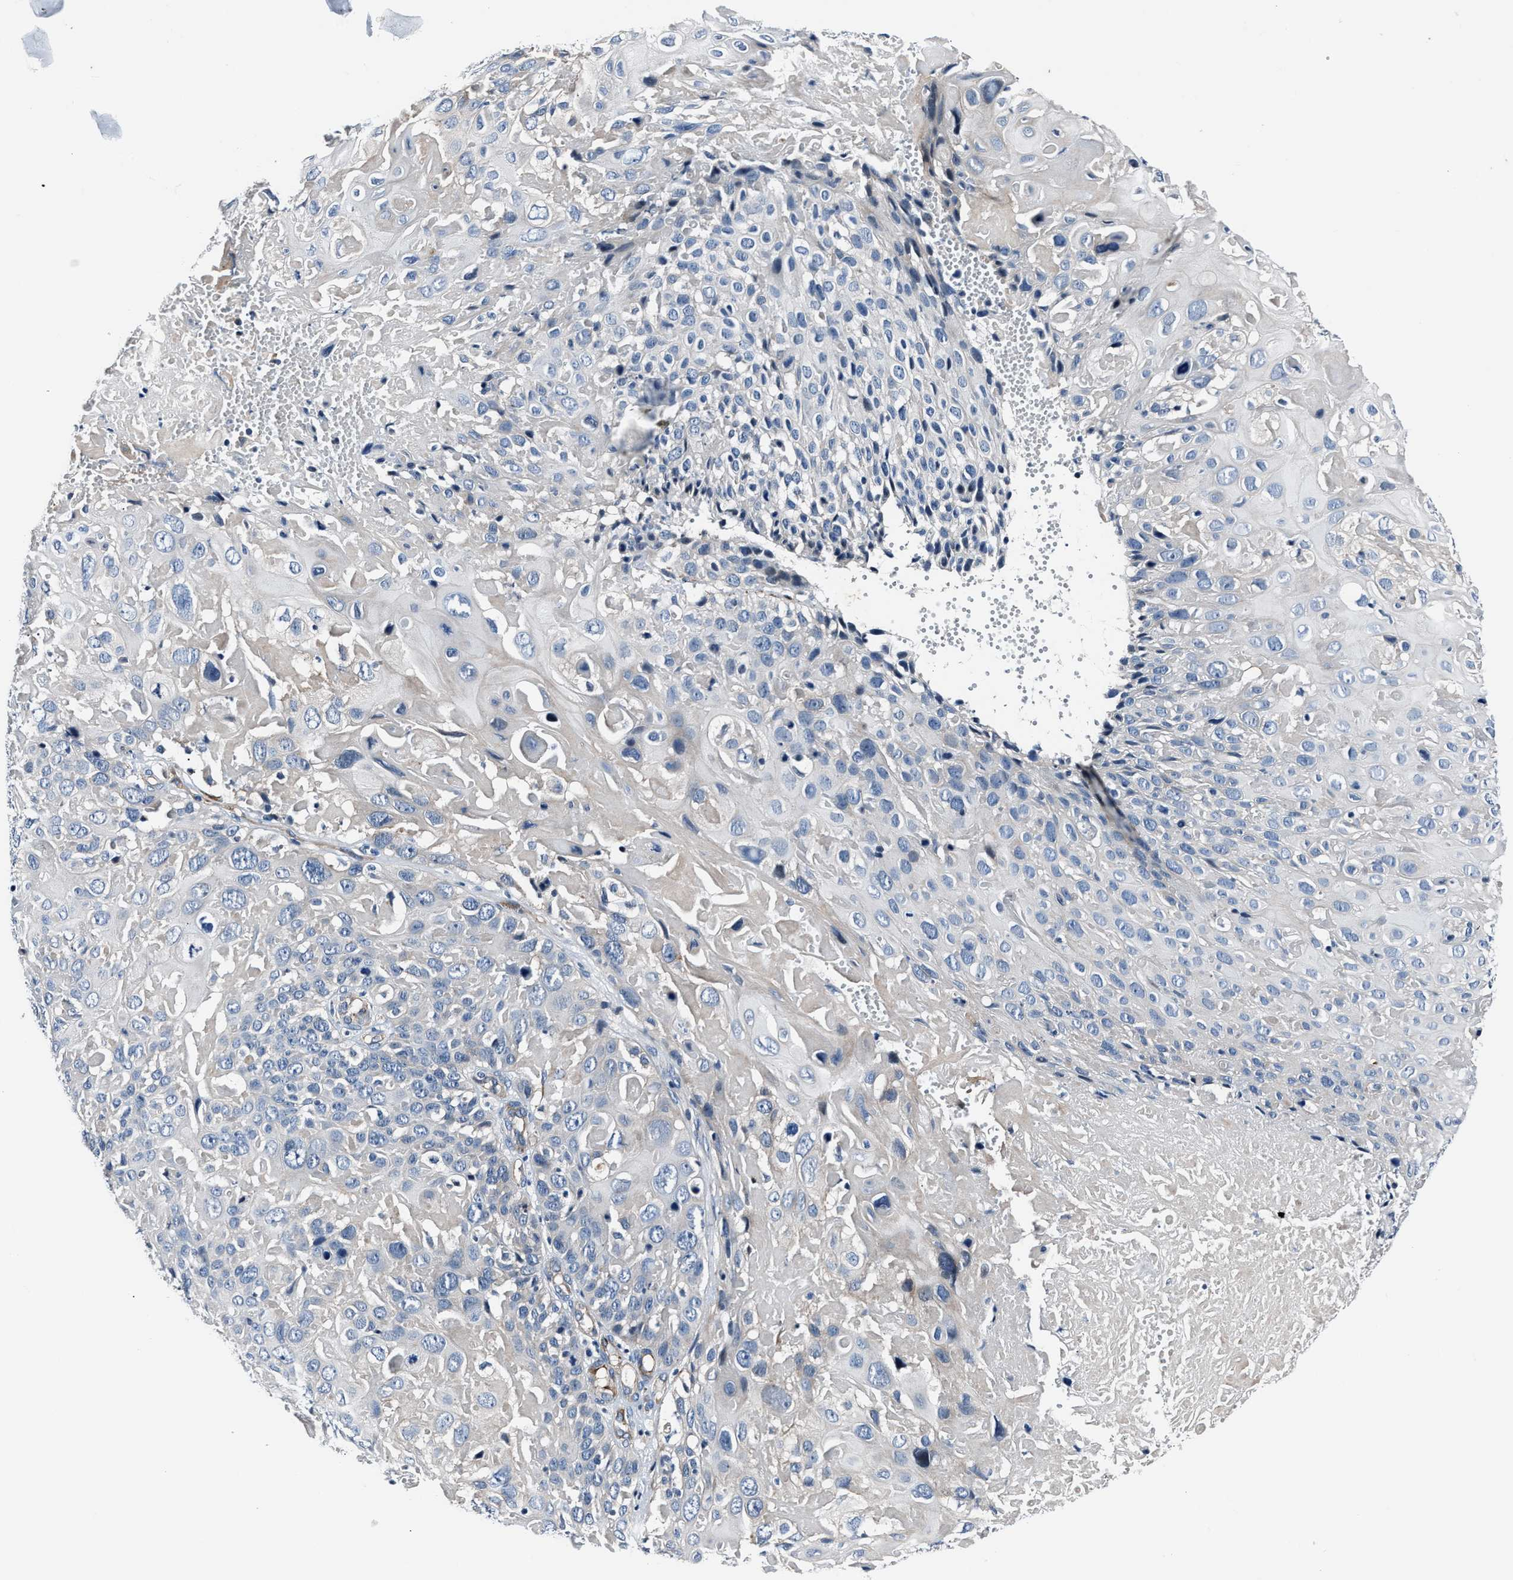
{"staining": {"intensity": "negative", "quantity": "none", "location": "none"}, "tissue": "cervical cancer", "cell_type": "Tumor cells", "image_type": "cancer", "snomed": [{"axis": "morphology", "description": "Squamous cell carcinoma, NOS"}, {"axis": "topography", "description": "Cervix"}], "caption": "Immunohistochemistry (IHC) image of human cervical cancer stained for a protein (brown), which exhibits no expression in tumor cells.", "gene": "MPDZ", "patient": {"sex": "female", "age": 74}}